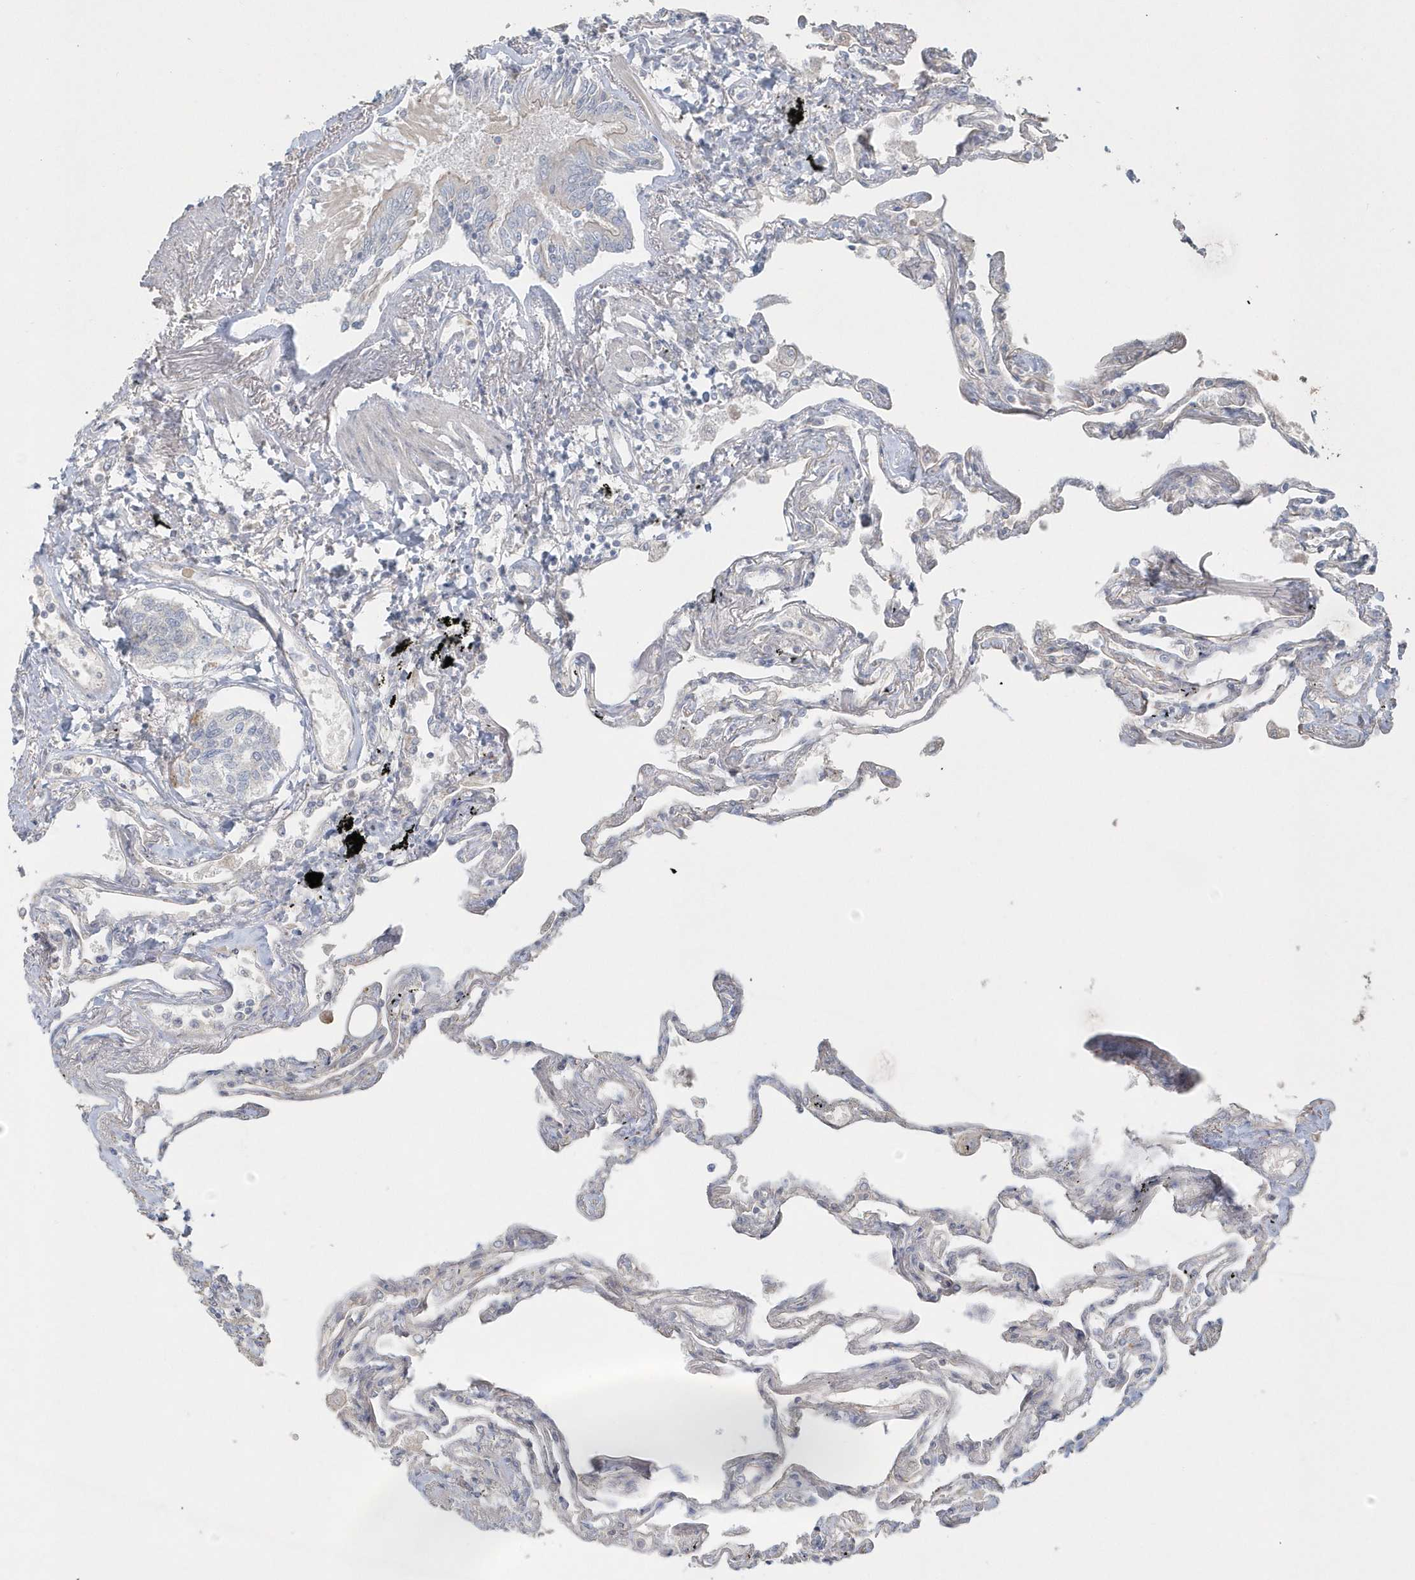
{"staining": {"intensity": "negative", "quantity": "none", "location": "none"}, "tissue": "lung", "cell_type": "Alveolar cells", "image_type": "normal", "snomed": [{"axis": "morphology", "description": "Normal tissue, NOS"}, {"axis": "topography", "description": "Lung"}], "caption": "High magnification brightfield microscopy of unremarkable lung stained with DAB (3,3'-diaminobenzidine) (brown) and counterstained with hematoxylin (blue): alveolar cells show no significant positivity.", "gene": "BLTP3A", "patient": {"sex": "female", "age": 67}}